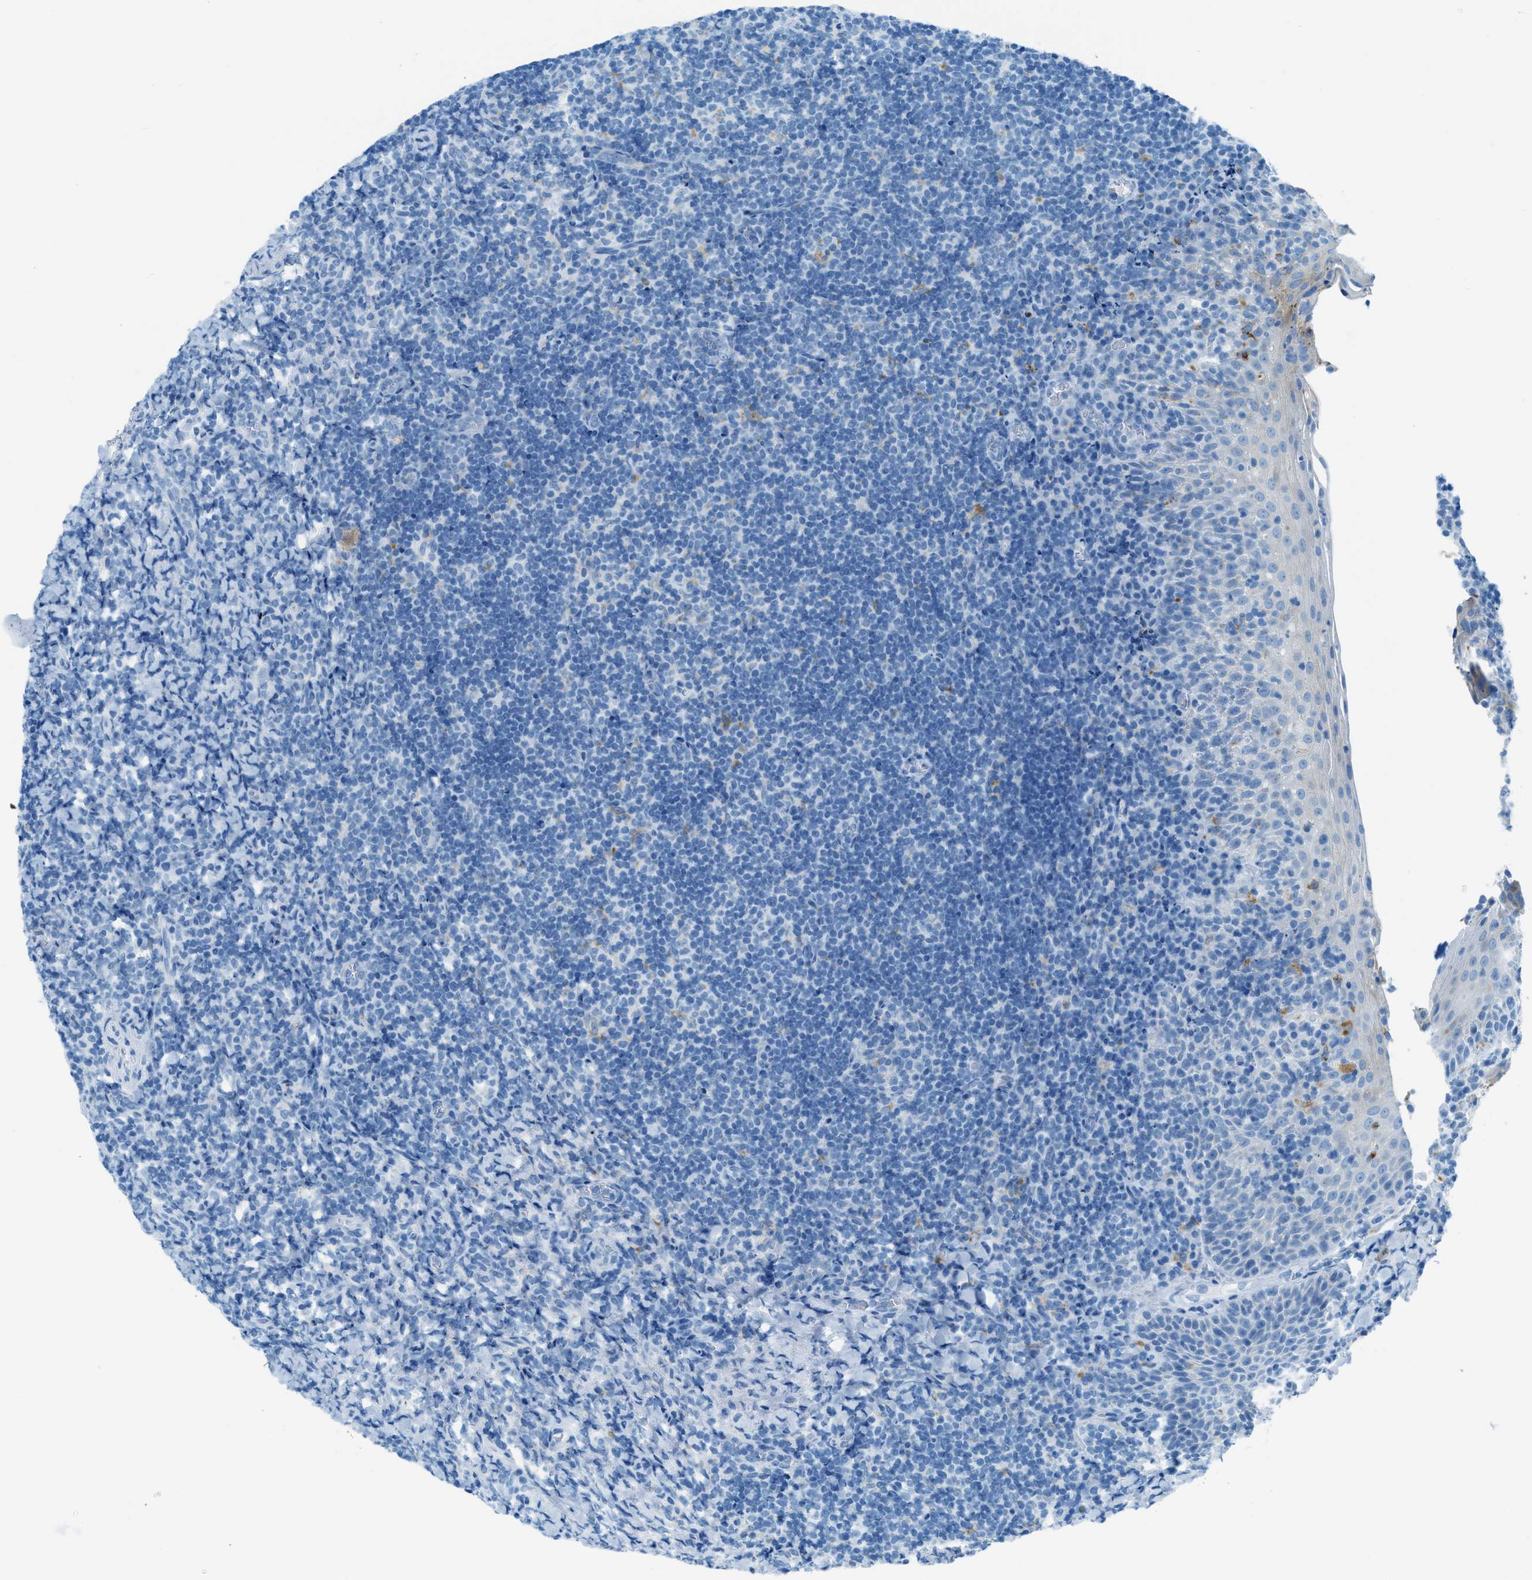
{"staining": {"intensity": "weak", "quantity": "<25%", "location": "cytoplasmic/membranous"}, "tissue": "tonsil", "cell_type": "Germinal center cells", "image_type": "normal", "snomed": [{"axis": "morphology", "description": "Normal tissue, NOS"}, {"axis": "topography", "description": "Tonsil"}], "caption": "High power microscopy photomicrograph of an immunohistochemistry (IHC) micrograph of unremarkable tonsil, revealing no significant staining in germinal center cells. Brightfield microscopy of IHC stained with DAB (brown) and hematoxylin (blue), captured at high magnification.", "gene": "C21orf62", "patient": {"sex": "male", "age": 37}}